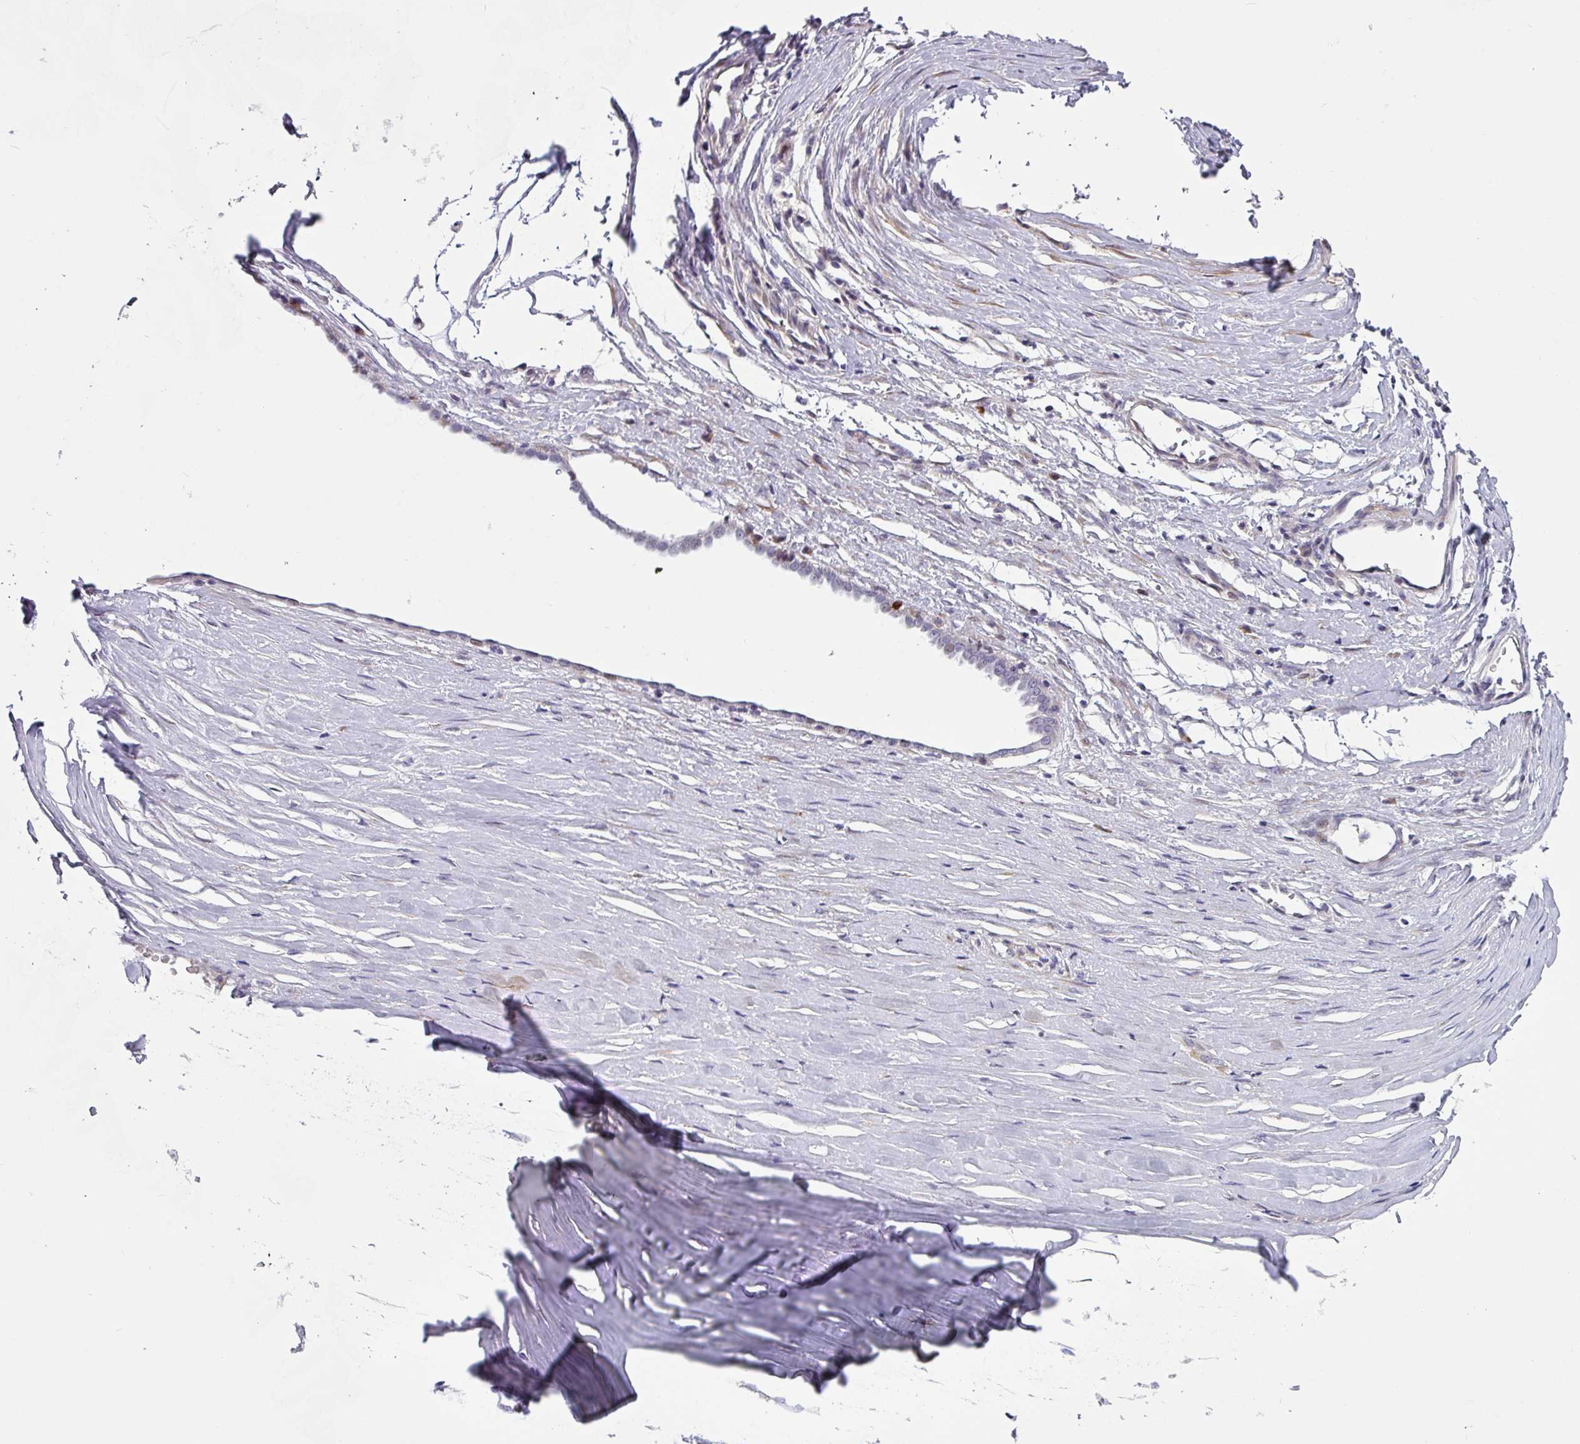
{"staining": {"intensity": "negative", "quantity": "none", "location": "none"}, "tissue": "ovarian cancer", "cell_type": "Tumor cells", "image_type": "cancer", "snomed": [{"axis": "morphology", "description": "Cystadenocarcinoma, serous, NOS"}, {"axis": "topography", "description": "Ovary"}], "caption": "Immunohistochemistry image of neoplastic tissue: human ovarian cancer stained with DAB displays no significant protein positivity in tumor cells.", "gene": "KLHL3", "patient": {"sex": "female", "age": 59}}